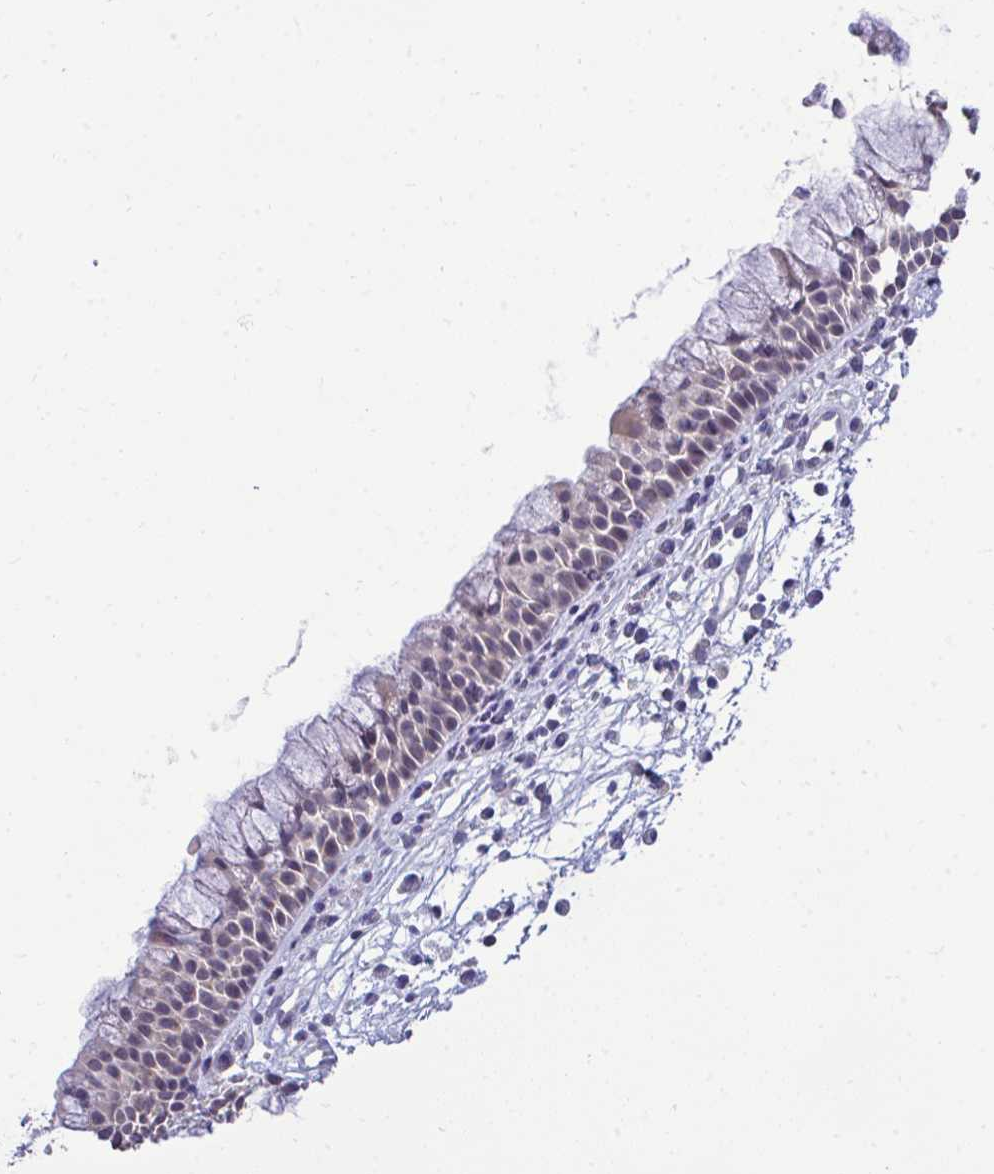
{"staining": {"intensity": "weak", "quantity": "<25%", "location": "cytoplasmic/membranous"}, "tissue": "nasopharynx", "cell_type": "Respiratory epithelial cells", "image_type": "normal", "snomed": [{"axis": "morphology", "description": "Normal tissue, NOS"}, {"axis": "topography", "description": "Nasopharynx"}], "caption": "This is an immunohistochemistry (IHC) histopathology image of unremarkable human nasopharynx. There is no positivity in respiratory epithelial cells.", "gene": "PIGK", "patient": {"sex": "male", "age": 56}}